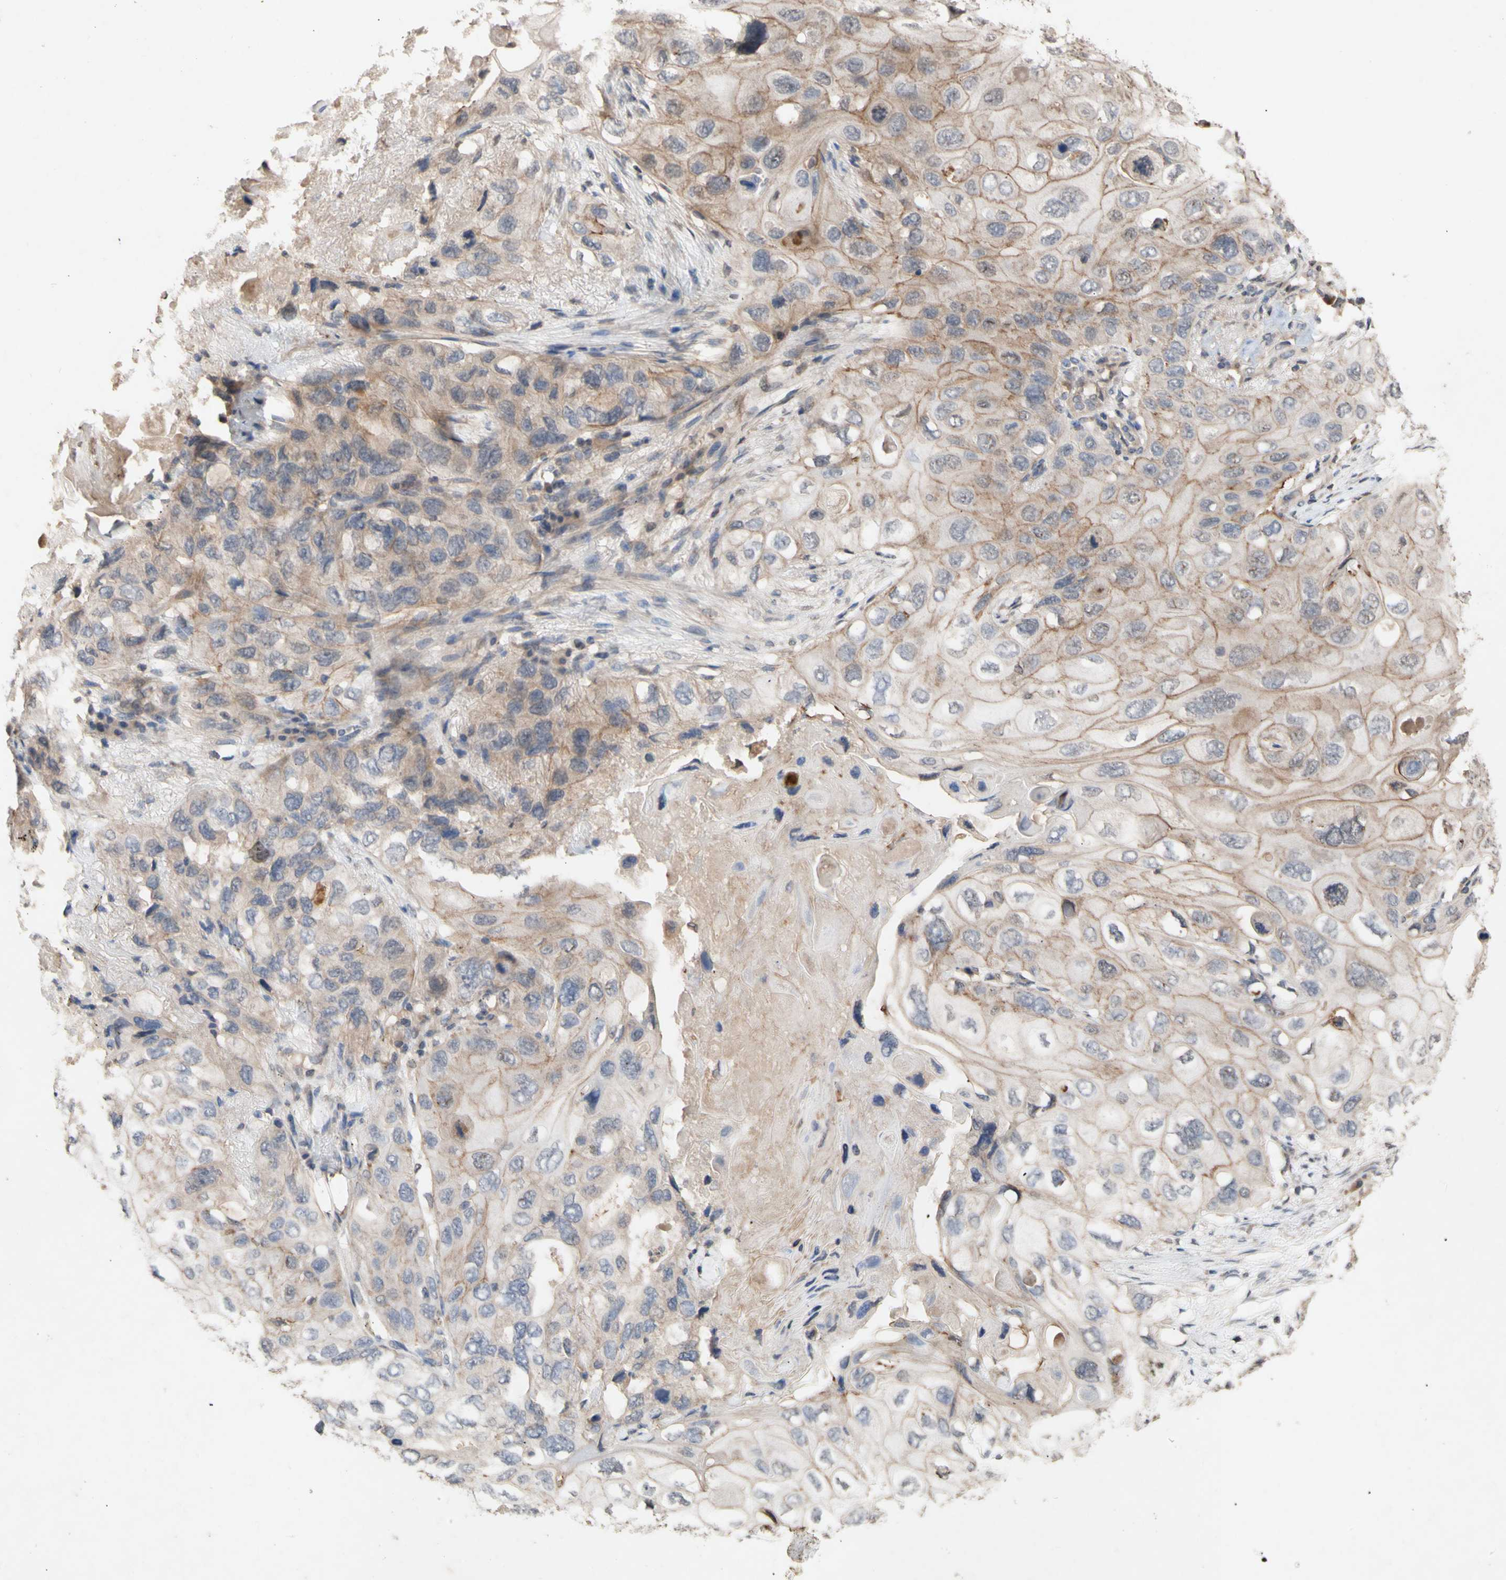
{"staining": {"intensity": "weak", "quantity": ">75%", "location": "cytoplasmic/membranous"}, "tissue": "lung cancer", "cell_type": "Tumor cells", "image_type": "cancer", "snomed": [{"axis": "morphology", "description": "Squamous cell carcinoma, NOS"}, {"axis": "topography", "description": "Lung"}], "caption": "Lung cancer stained with a protein marker displays weak staining in tumor cells.", "gene": "NECTIN3", "patient": {"sex": "female", "age": 73}}